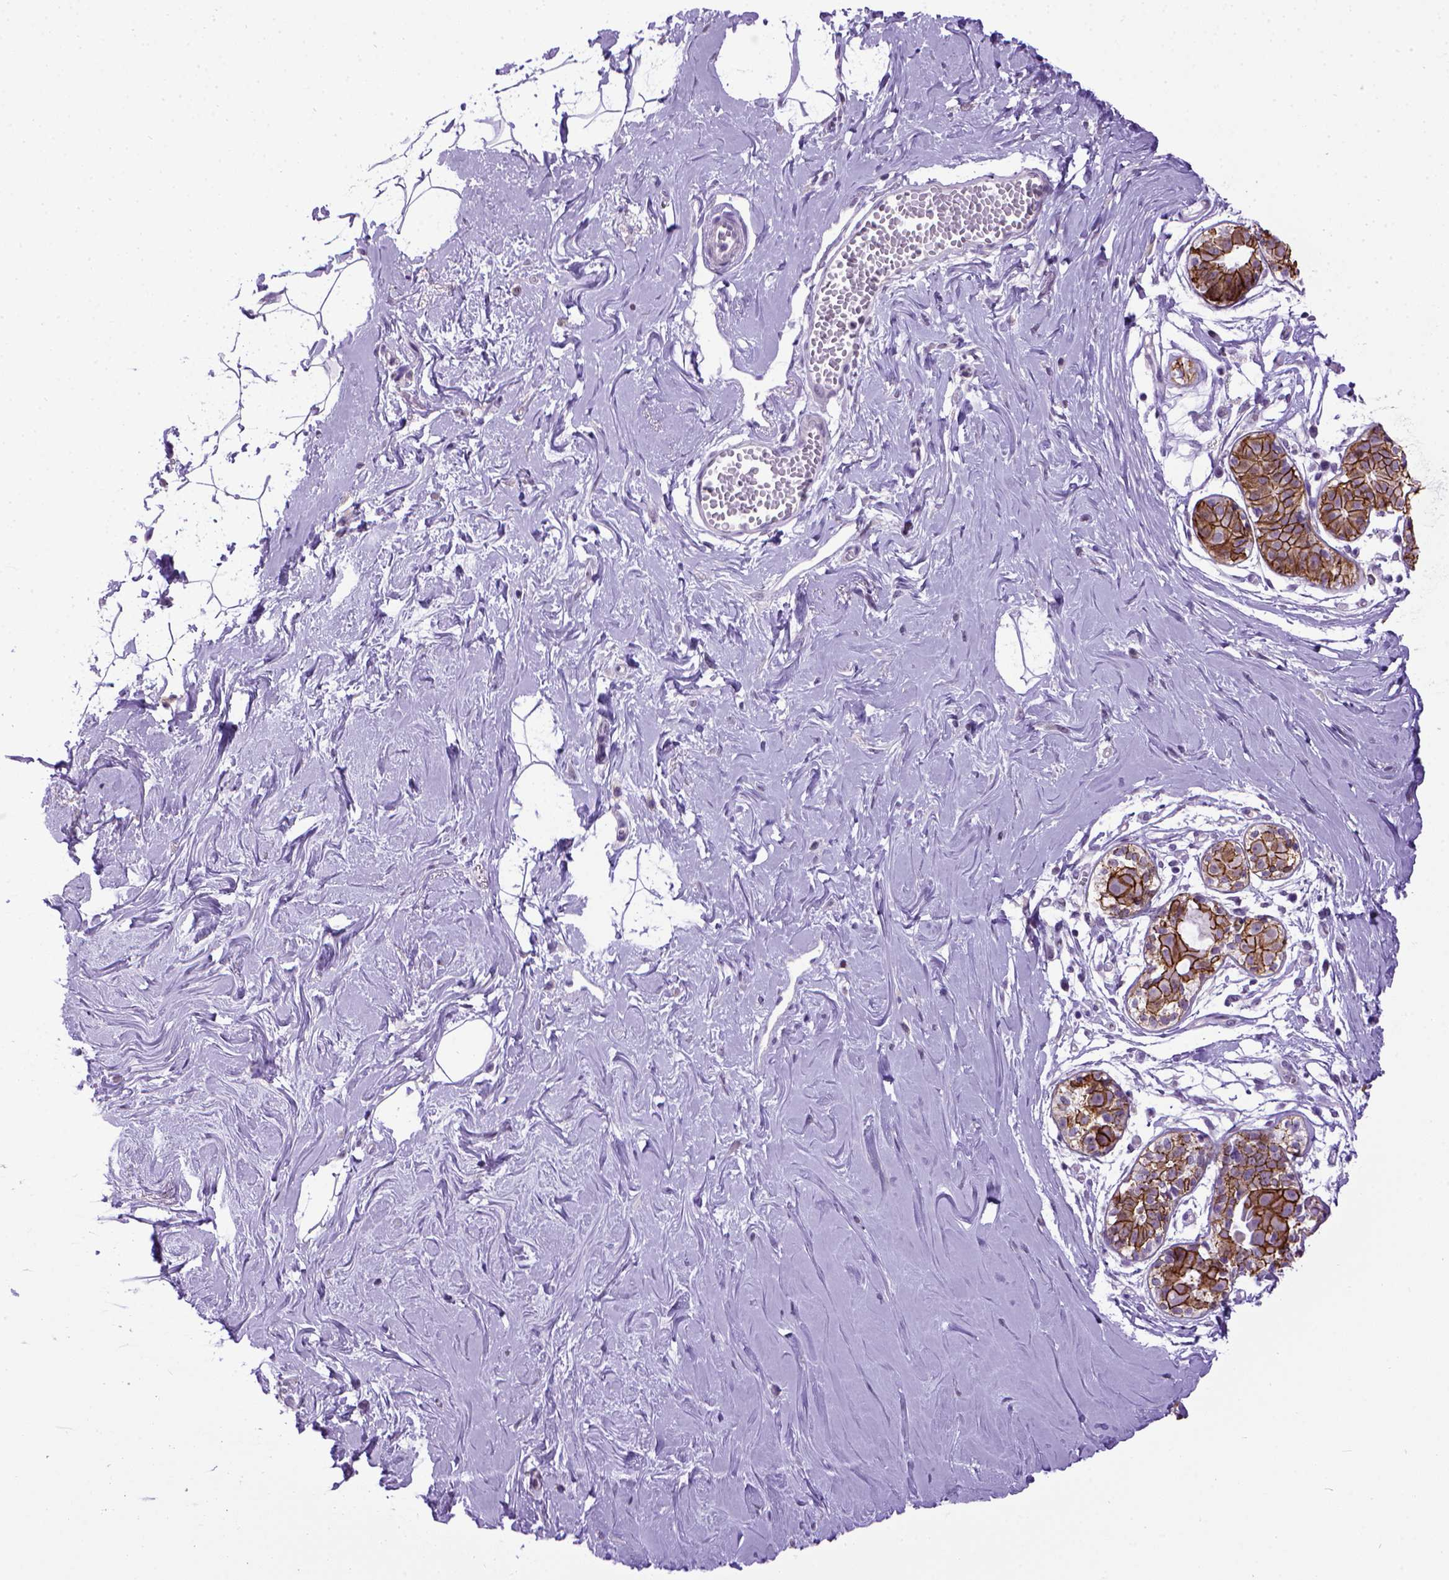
{"staining": {"intensity": "negative", "quantity": "none", "location": "none"}, "tissue": "breast", "cell_type": "Adipocytes", "image_type": "normal", "snomed": [{"axis": "morphology", "description": "Normal tissue, NOS"}, {"axis": "topography", "description": "Breast"}], "caption": "This image is of normal breast stained with immunohistochemistry to label a protein in brown with the nuclei are counter-stained blue. There is no expression in adipocytes. (DAB (3,3'-diaminobenzidine) IHC, high magnification).", "gene": "CDH1", "patient": {"sex": "female", "age": 49}}